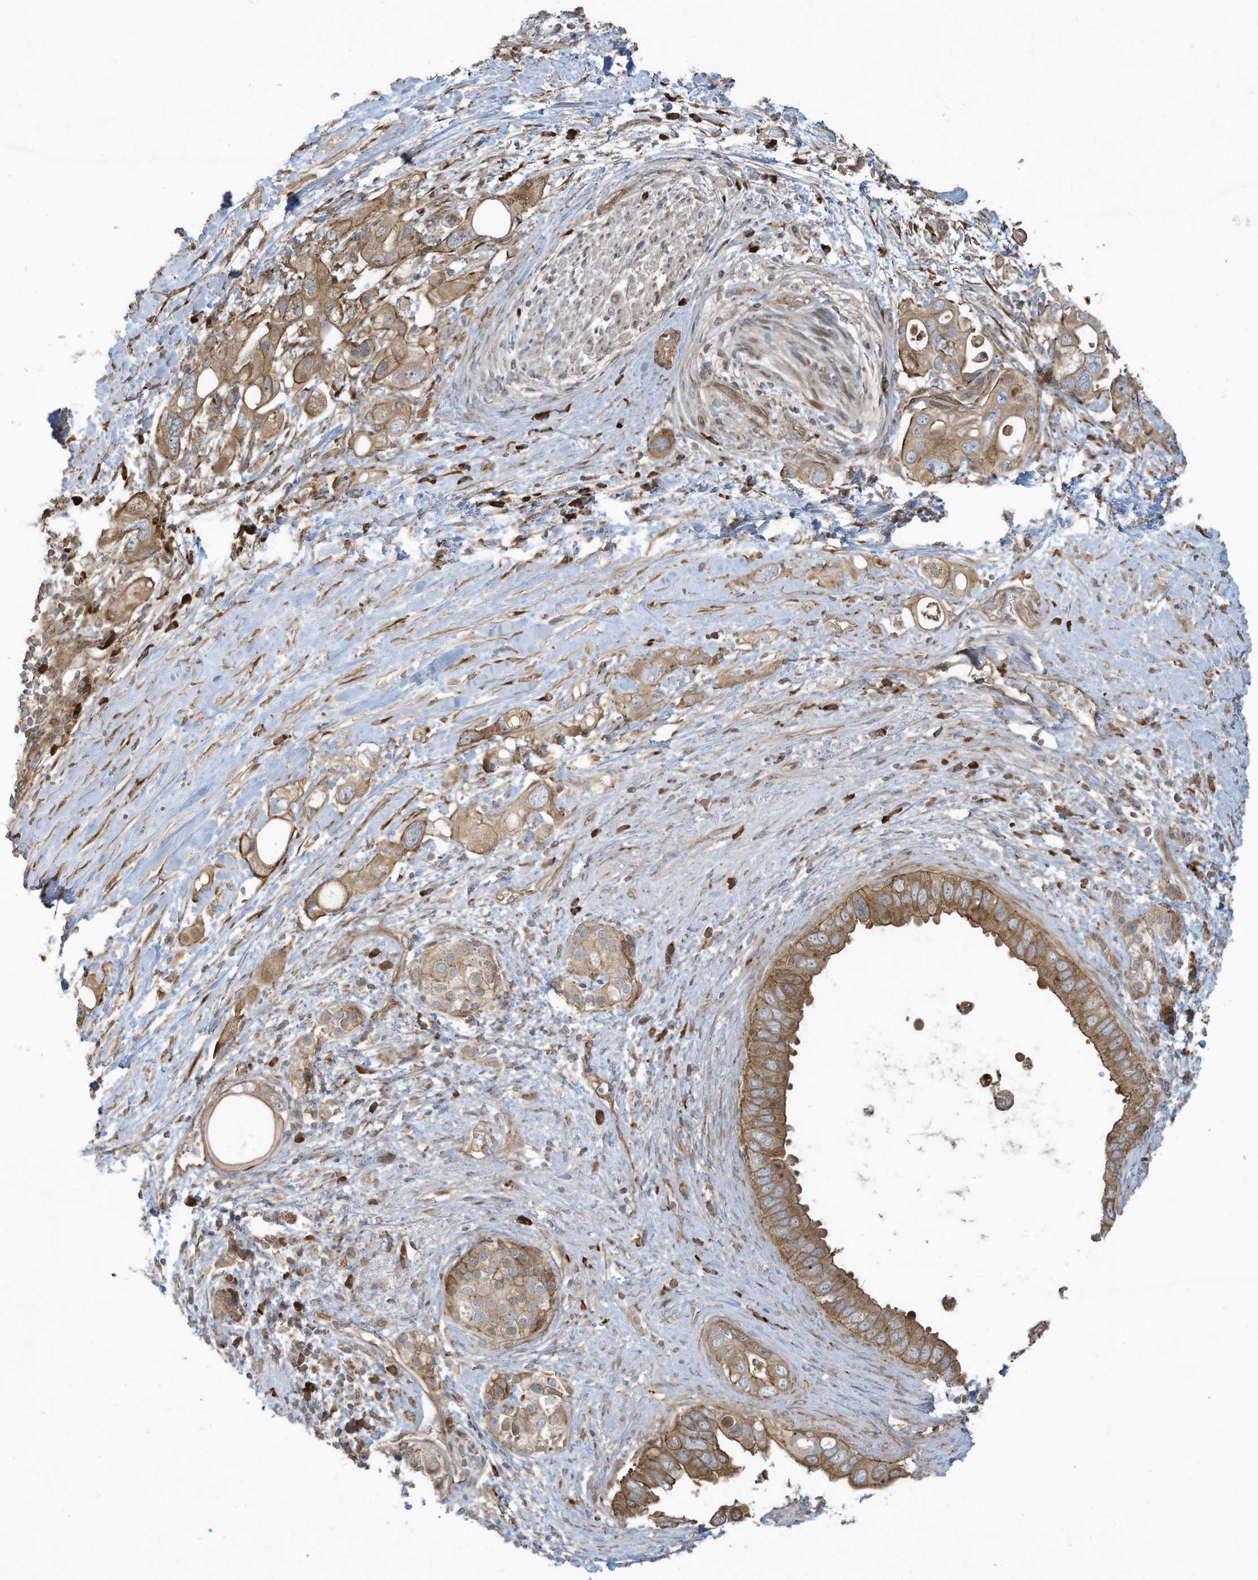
{"staining": {"intensity": "moderate", "quantity": "25%-75%", "location": "cytoplasmic/membranous"}, "tissue": "pancreatic cancer", "cell_type": "Tumor cells", "image_type": "cancer", "snomed": [{"axis": "morphology", "description": "Adenocarcinoma, NOS"}, {"axis": "topography", "description": "Pancreas"}], "caption": "Immunohistochemical staining of pancreatic cancer (adenocarcinoma) demonstrates medium levels of moderate cytoplasmic/membranous protein staining in about 25%-75% of tumor cells.", "gene": "DDIT4", "patient": {"sex": "female", "age": 56}}